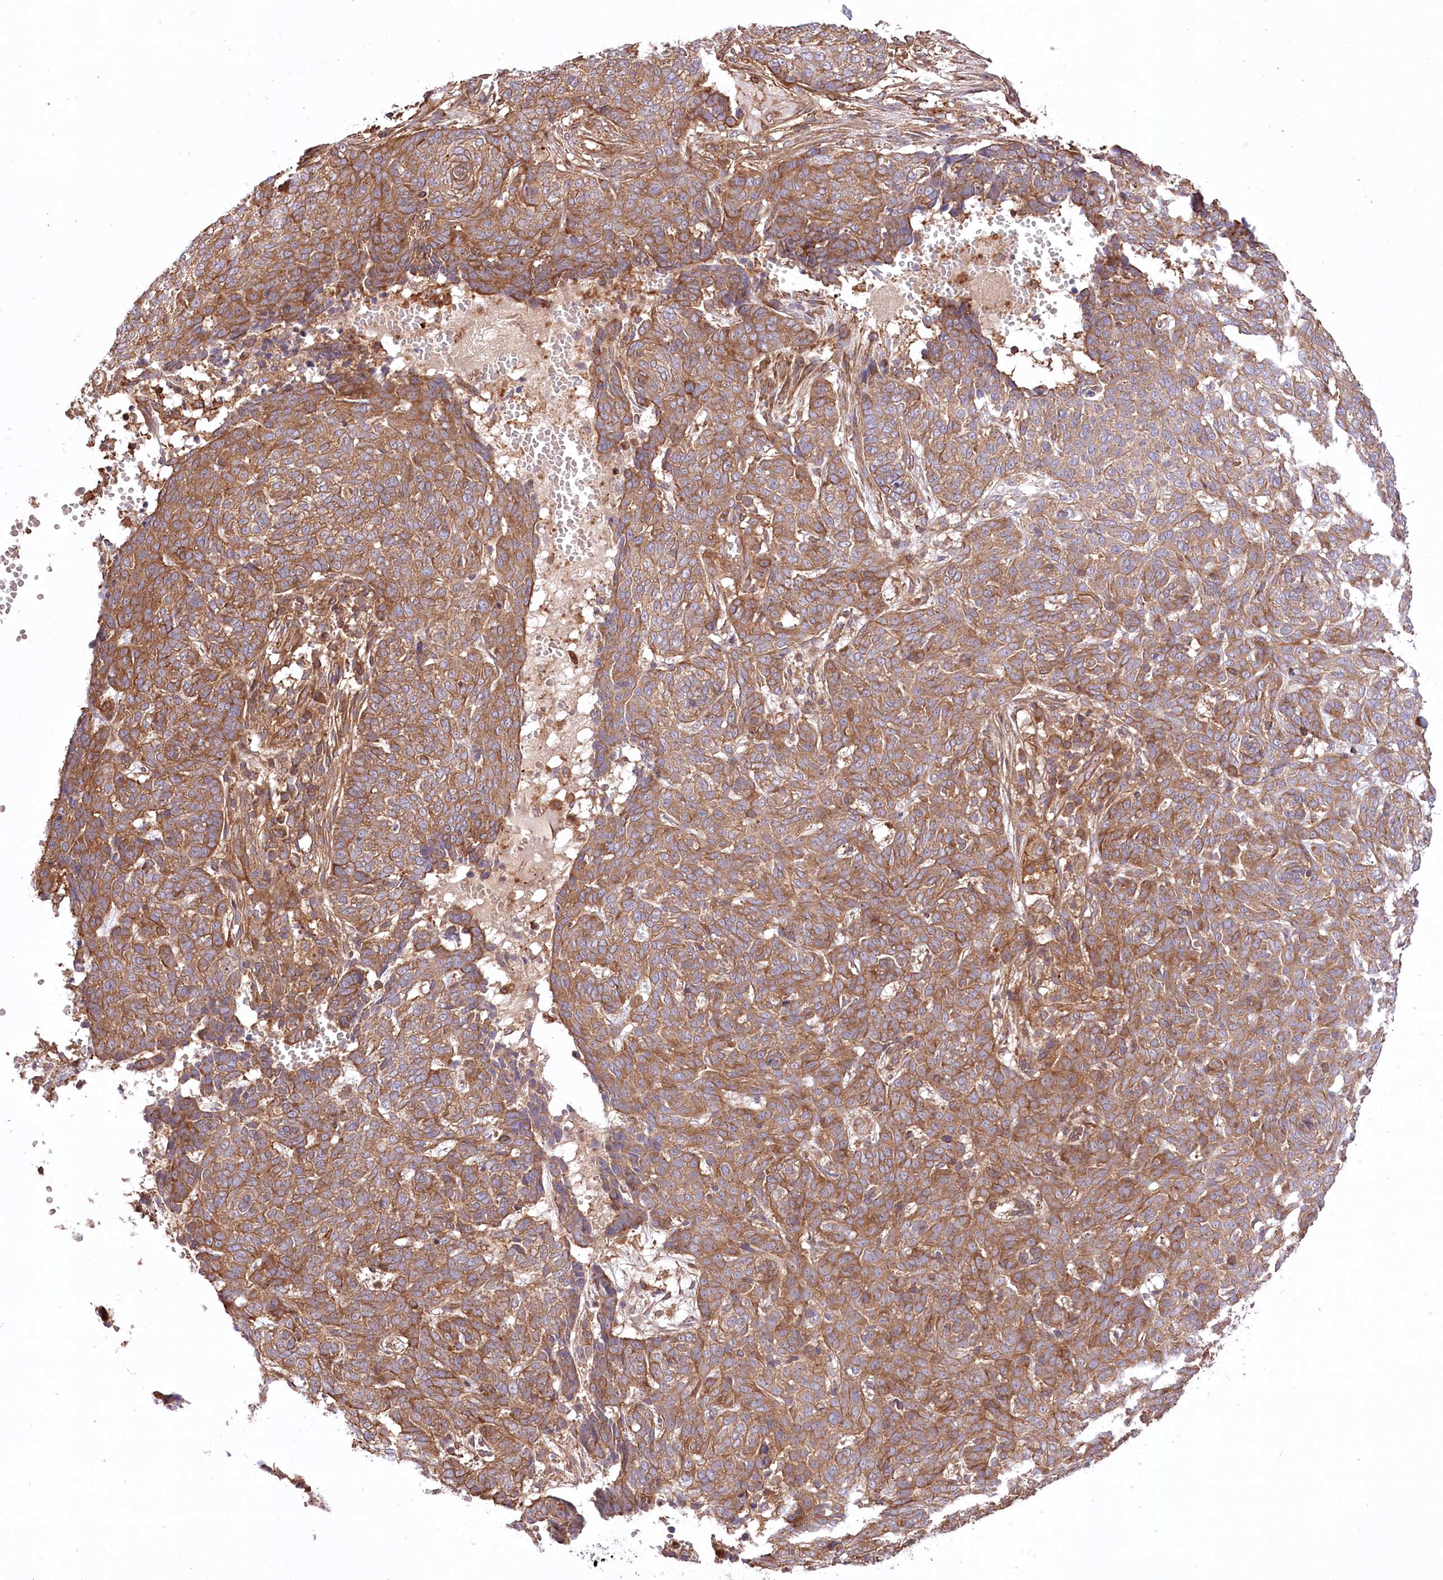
{"staining": {"intensity": "strong", "quantity": ">75%", "location": "cytoplasmic/membranous"}, "tissue": "skin cancer", "cell_type": "Tumor cells", "image_type": "cancer", "snomed": [{"axis": "morphology", "description": "Basal cell carcinoma"}, {"axis": "topography", "description": "Skin"}], "caption": "Immunohistochemistry (IHC) of skin basal cell carcinoma reveals high levels of strong cytoplasmic/membranous expression in about >75% of tumor cells.", "gene": "UMPS", "patient": {"sex": "male", "age": 85}}